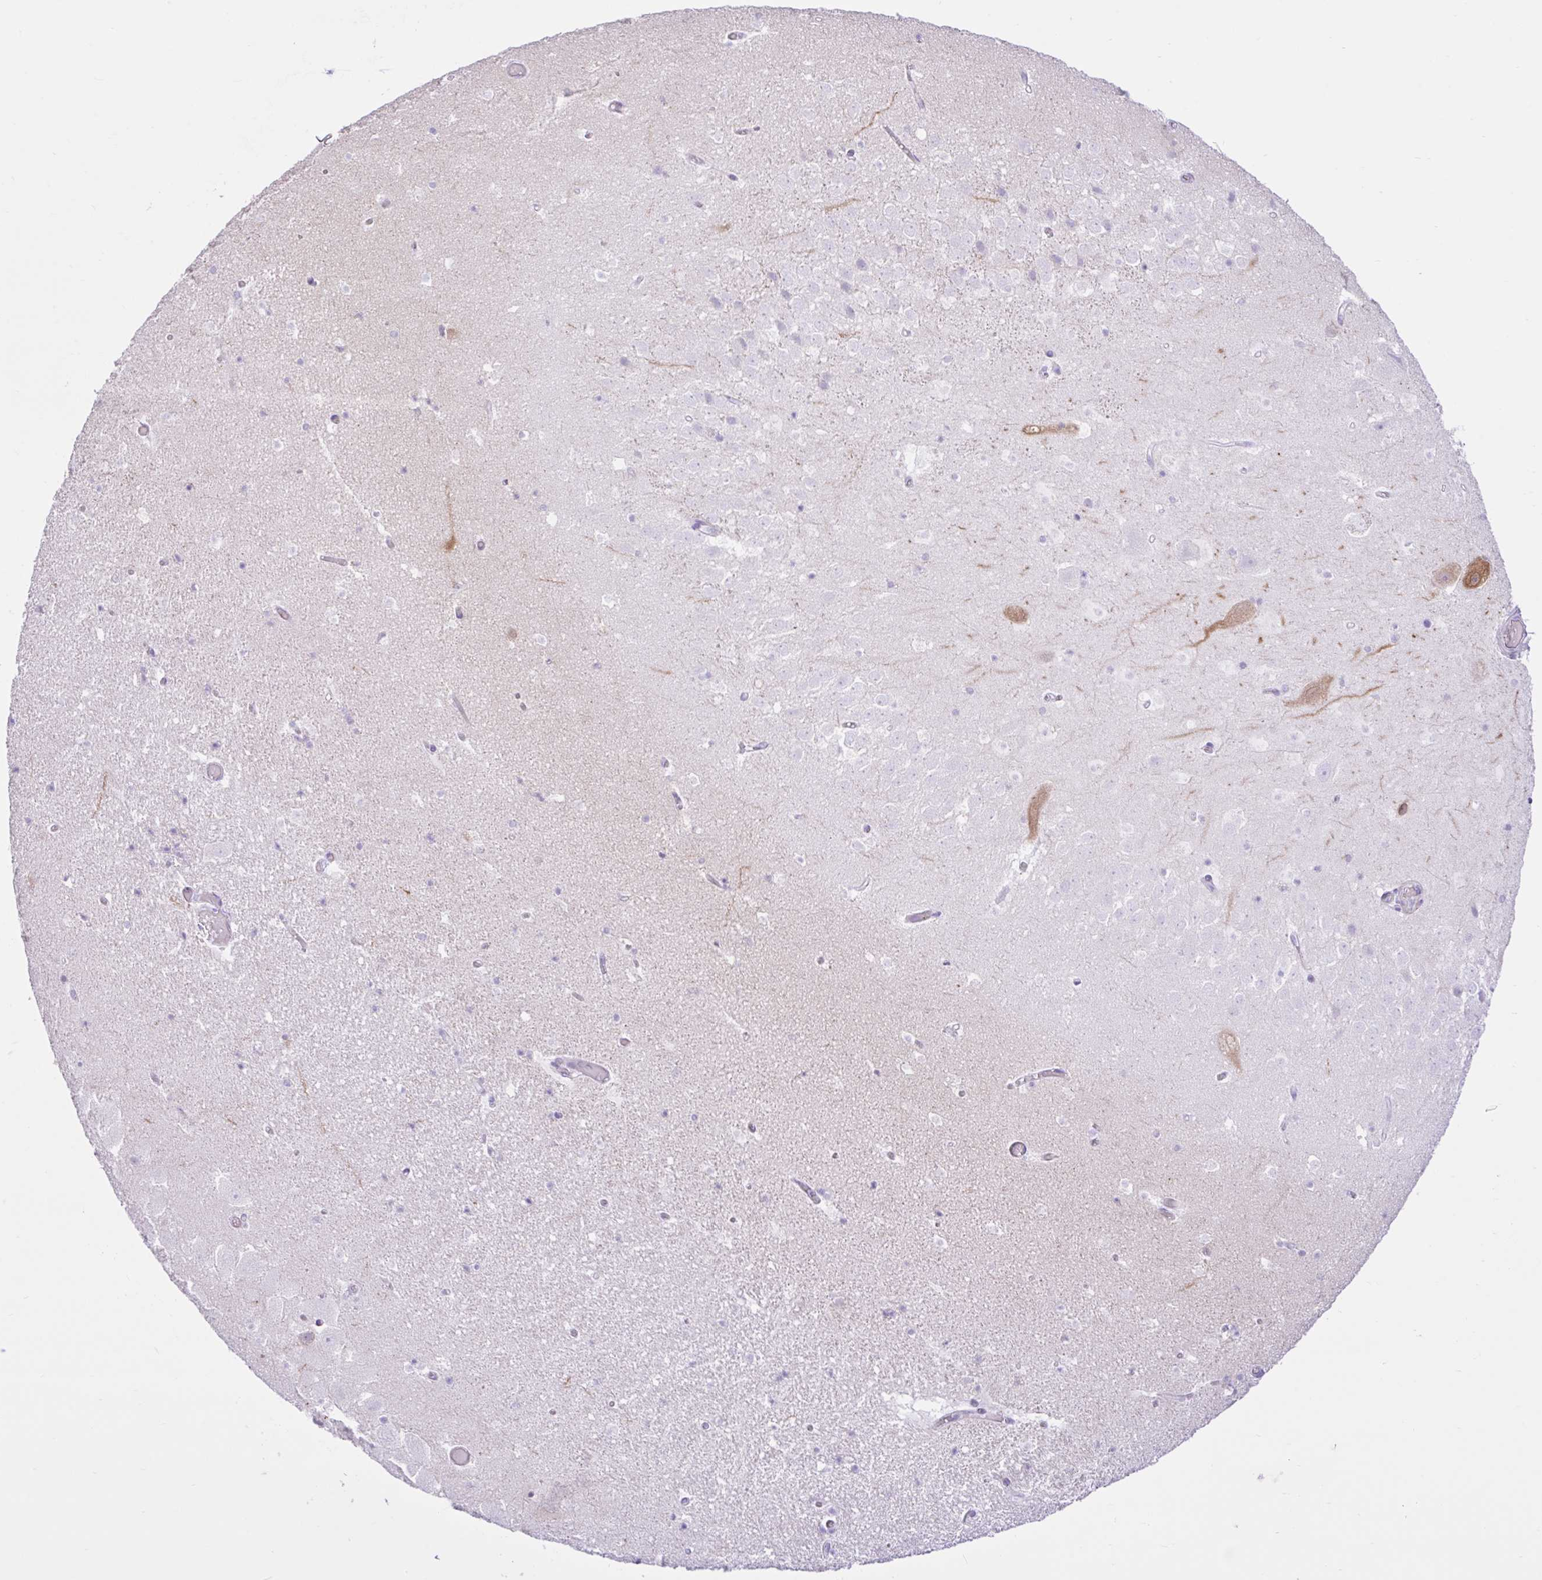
{"staining": {"intensity": "negative", "quantity": "none", "location": "none"}, "tissue": "hippocampus", "cell_type": "Glial cells", "image_type": "normal", "snomed": [{"axis": "morphology", "description": "Normal tissue, NOS"}, {"axis": "topography", "description": "Hippocampus"}], "caption": "IHC of unremarkable hippocampus shows no staining in glial cells.", "gene": "REEP1", "patient": {"sex": "female", "age": 42}}